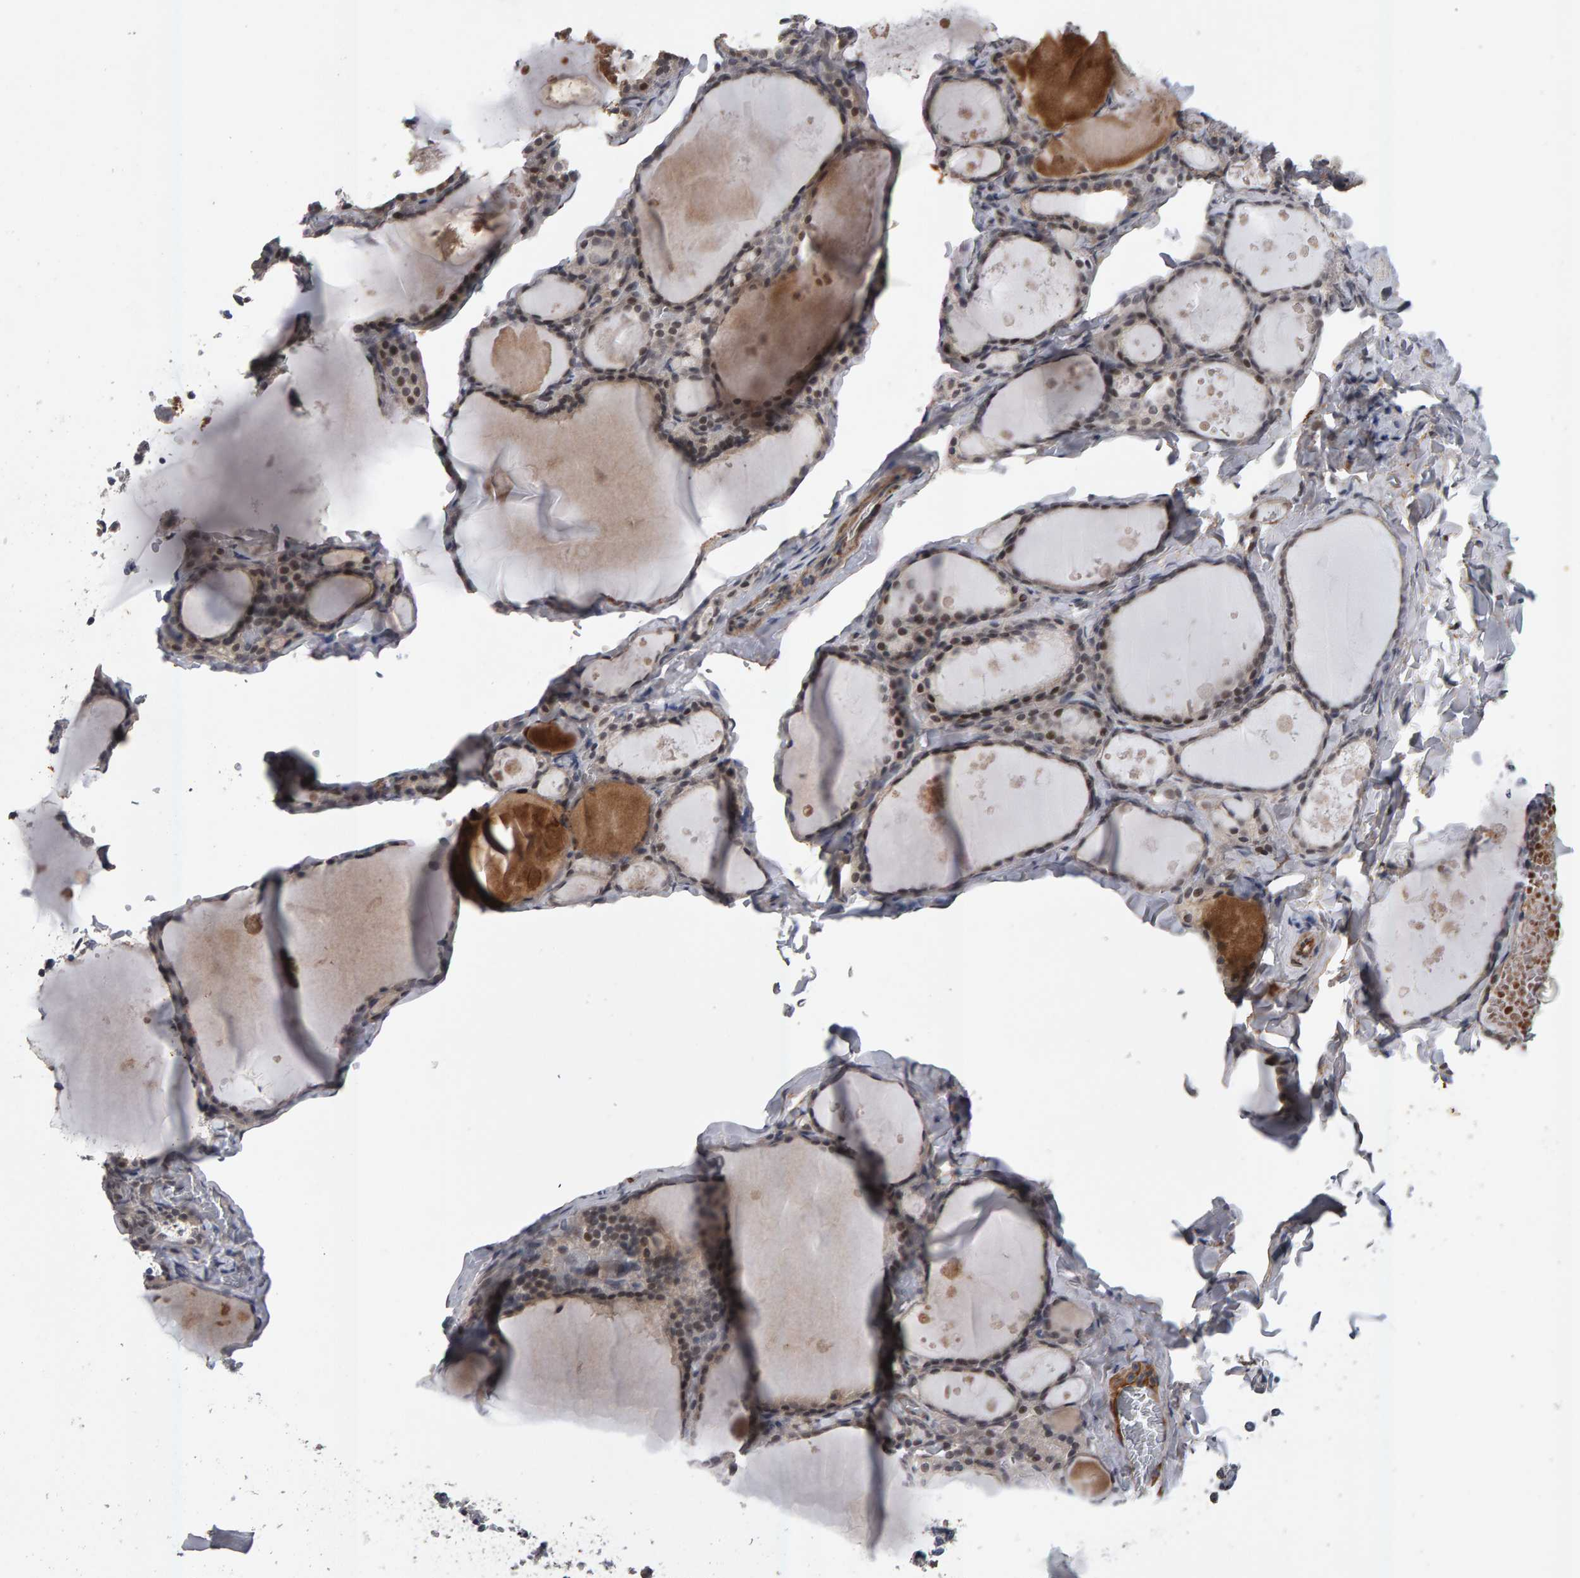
{"staining": {"intensity": "moderate", "quantity": "25%-75%", "location": "cytoplasmic/membranous,nuclear"}, "tissue": "thyroid gland", "cell_type": "Glandular cells", "image_type": "normal", "snomed": [{"axis": "morphology", "description": "Normal tissue, NOS"}, {"axis": "topography", "description": "Thyroid gland"}], "caption": "A brown stain shows moderate cytoplasmic/membranous,nuclear positivity of a protein in glandular cells of unremarkable human thyroid gland. (IHC, brightfield microscopy, high magnification).", "gene": "IPO8", "patient": {"sex": "male", "age": 56}}